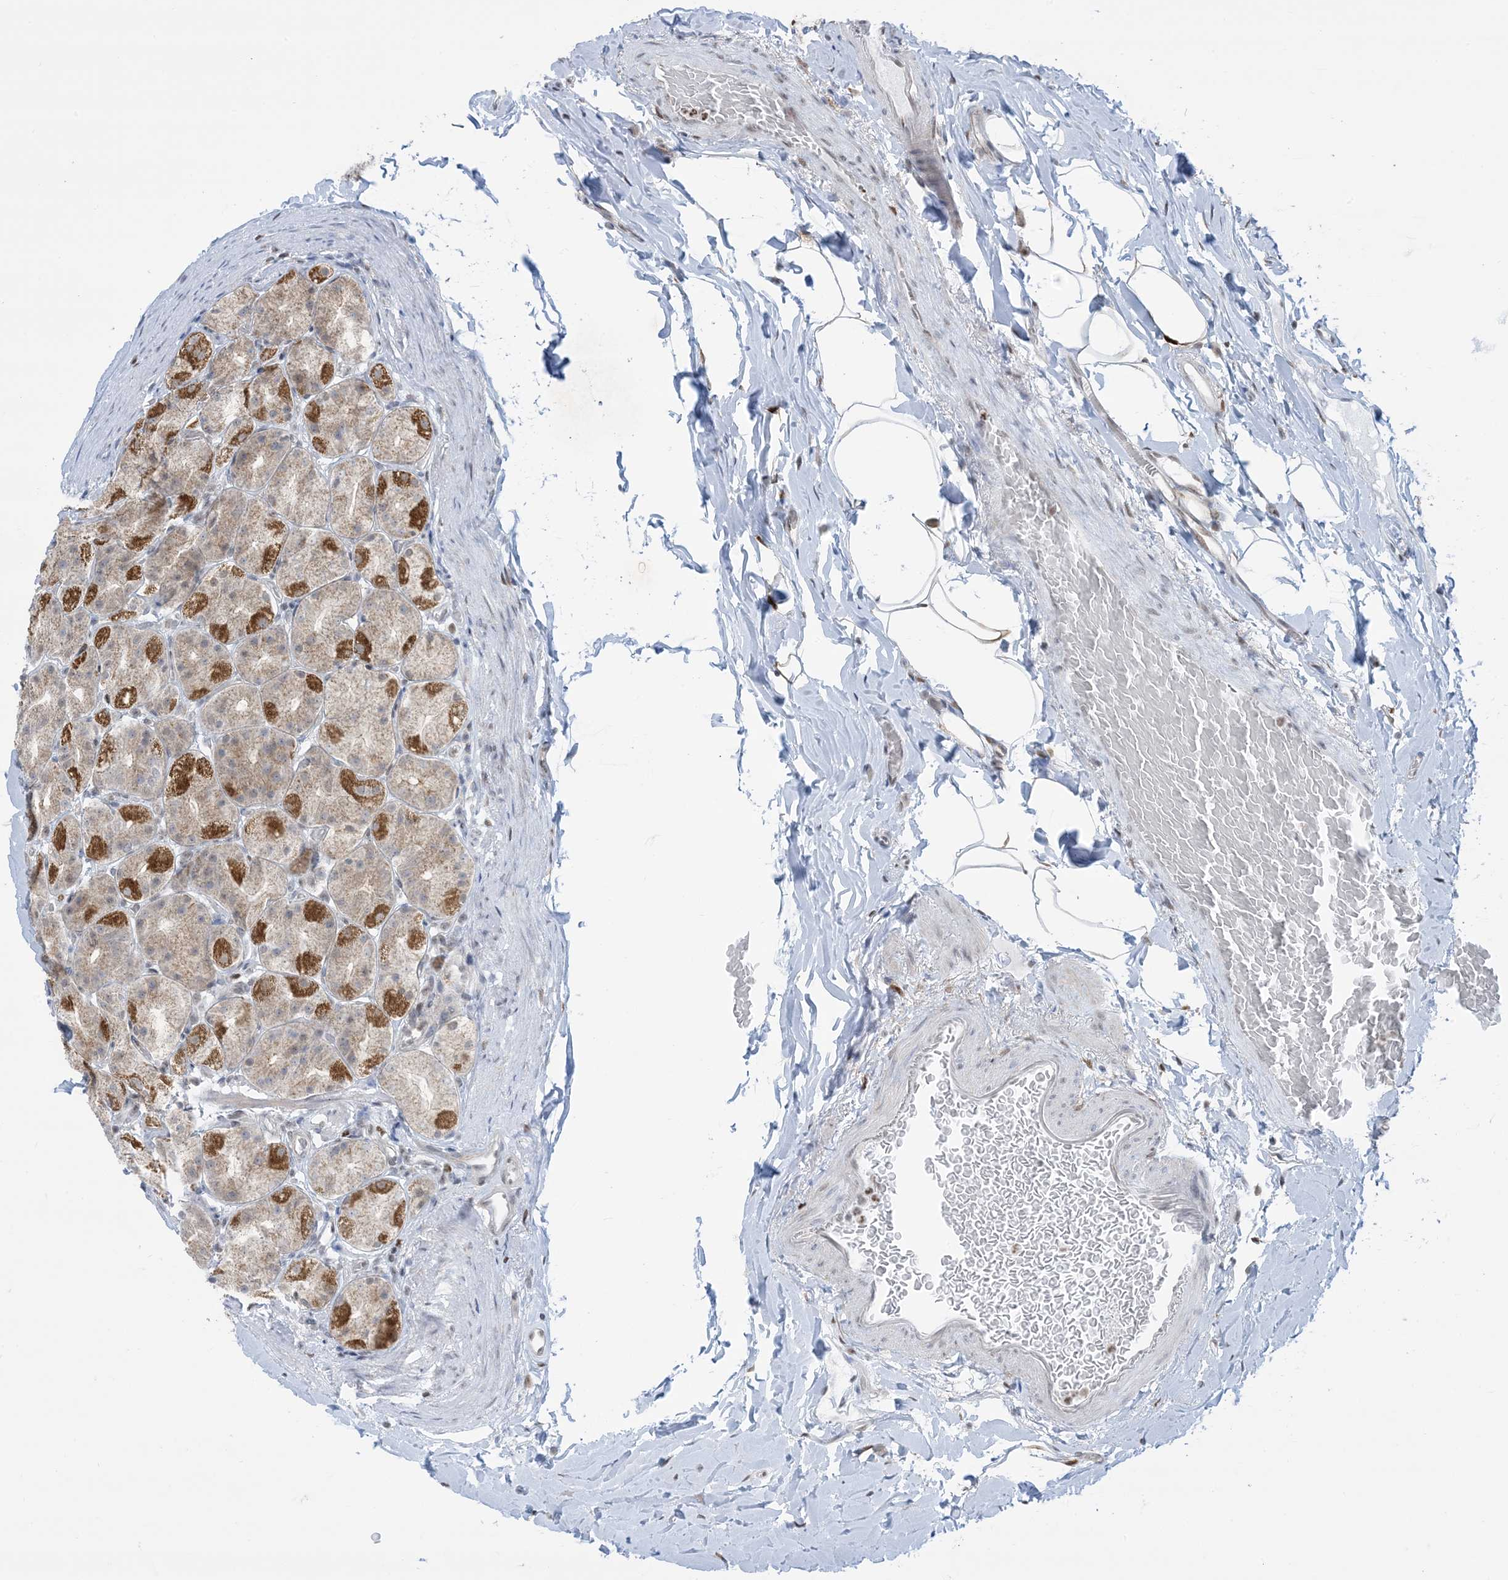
{"staining": {"intensity": "strong", "quantity": ">75%", "location": "cytoplasmic/membranous,nuclear"}, "tissue": "stomach", "cell_type": "Glandular cells", "image_type": "normal", "snomed": [{"axis": "morphology", "description": "Normal tissue, NOS"}, {"axis": "topography", "description": "Stomach, upper"}], "caption": "A high-resolution micrograph shows IHC staining of benign stomach, which shows strong cytoplasmic/membranous,nuclear expression in about >75% of glandular cells.", "gene": "TFPT", "patient": {"sex": "male", "age": 68}}